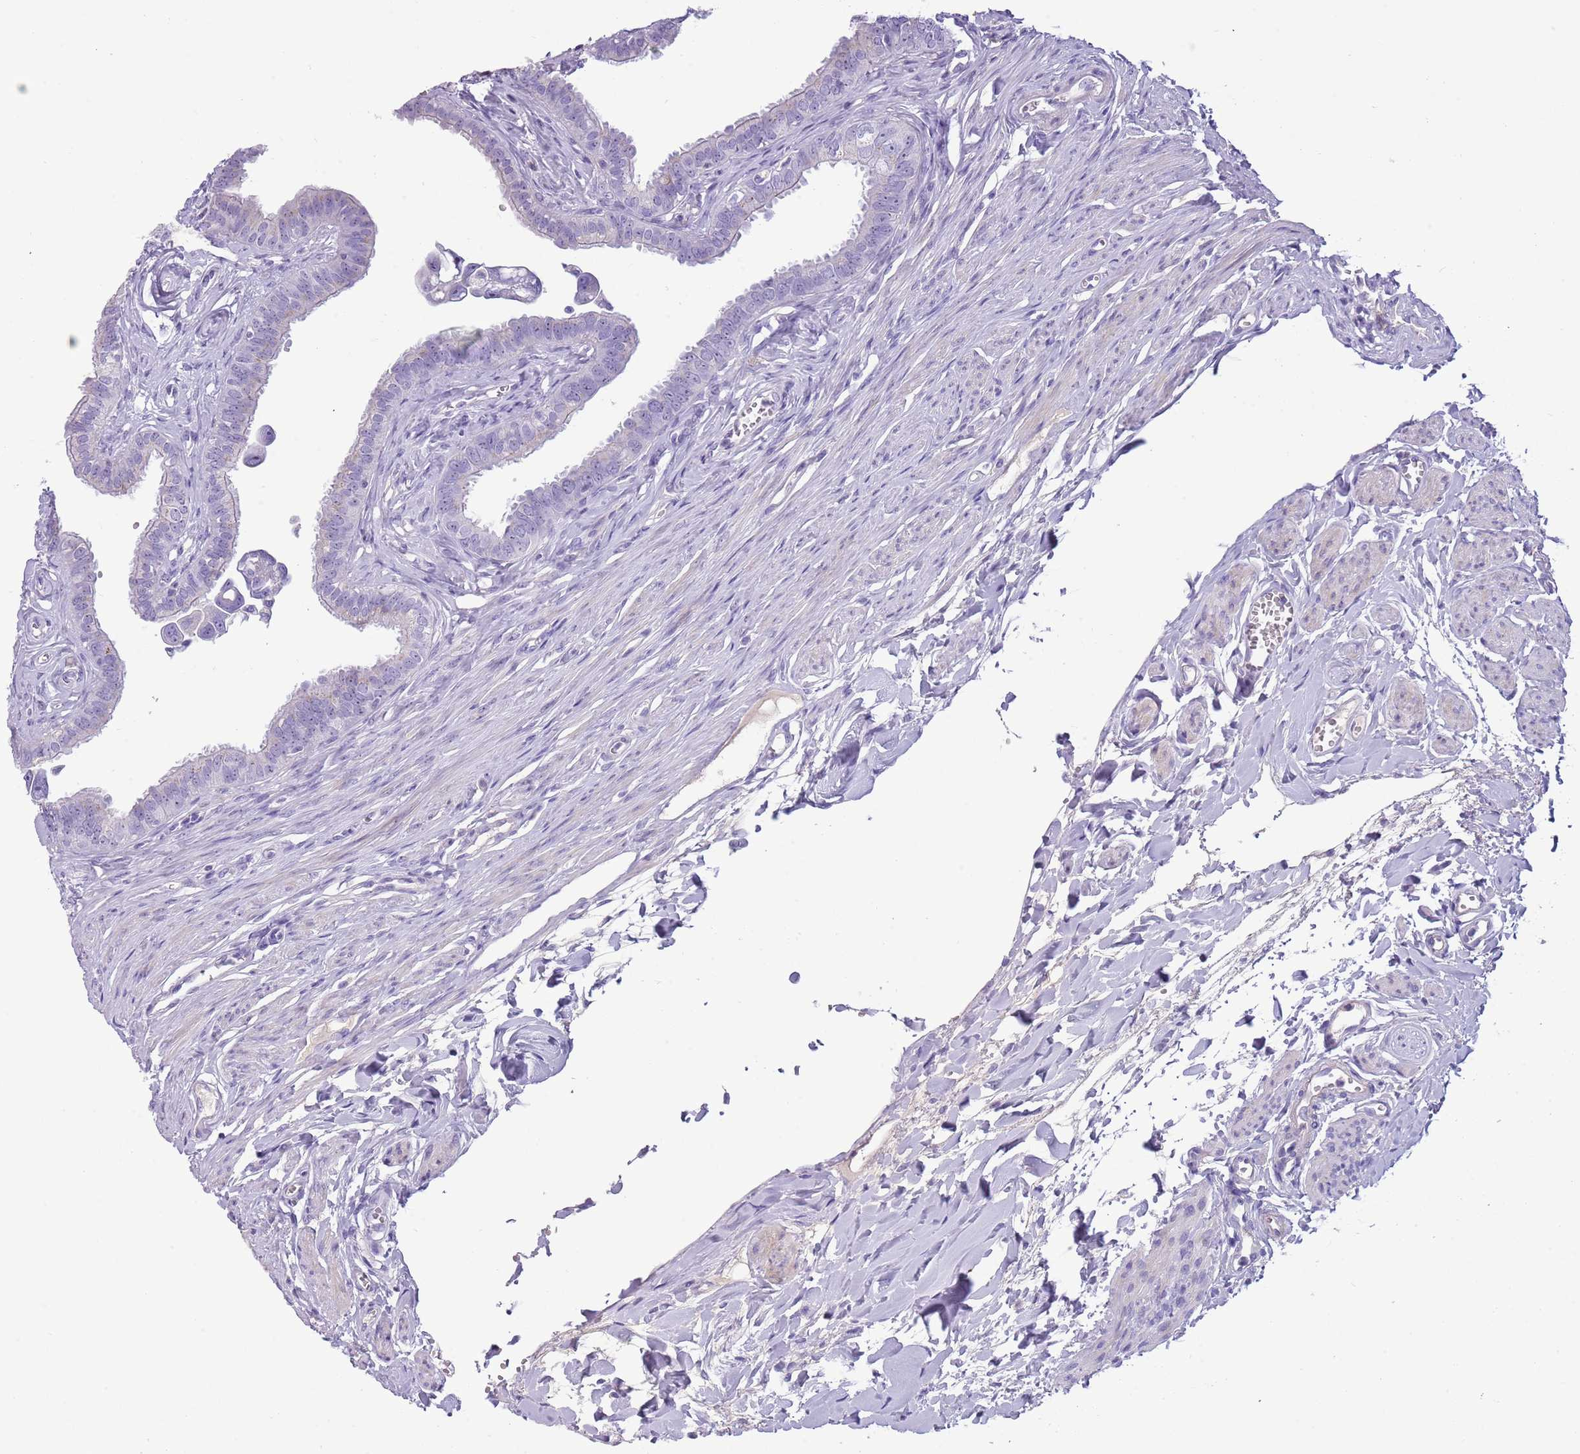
{"staining": {"intensity": "negative", "quantity": "none", "location": "none"}, "tissue": "fallopian tube", "cell_type": "Glandular cells", "image_type": "normal", "snomed": [{"axis": "morphology", "description": "Normal tissue, NOS"}, {"axis": "morphology", "description": "Carcinoma, NOS"}, {"axis": "topography", "description": "Fallopian tube"}, {"axis": "topography", "description": "Ovary"}], "caption": "Immunohistochemistry (IHC) of normal human fallopian tube shows no staining in glandular cells. (DAB (3,3'-diaminobenzidine) immunohistochemistry (IHC) visualized using brightfield microscopy, high magnification).", "gene": "NBPF4", "patient": {"sex": "female", "age": 59}}